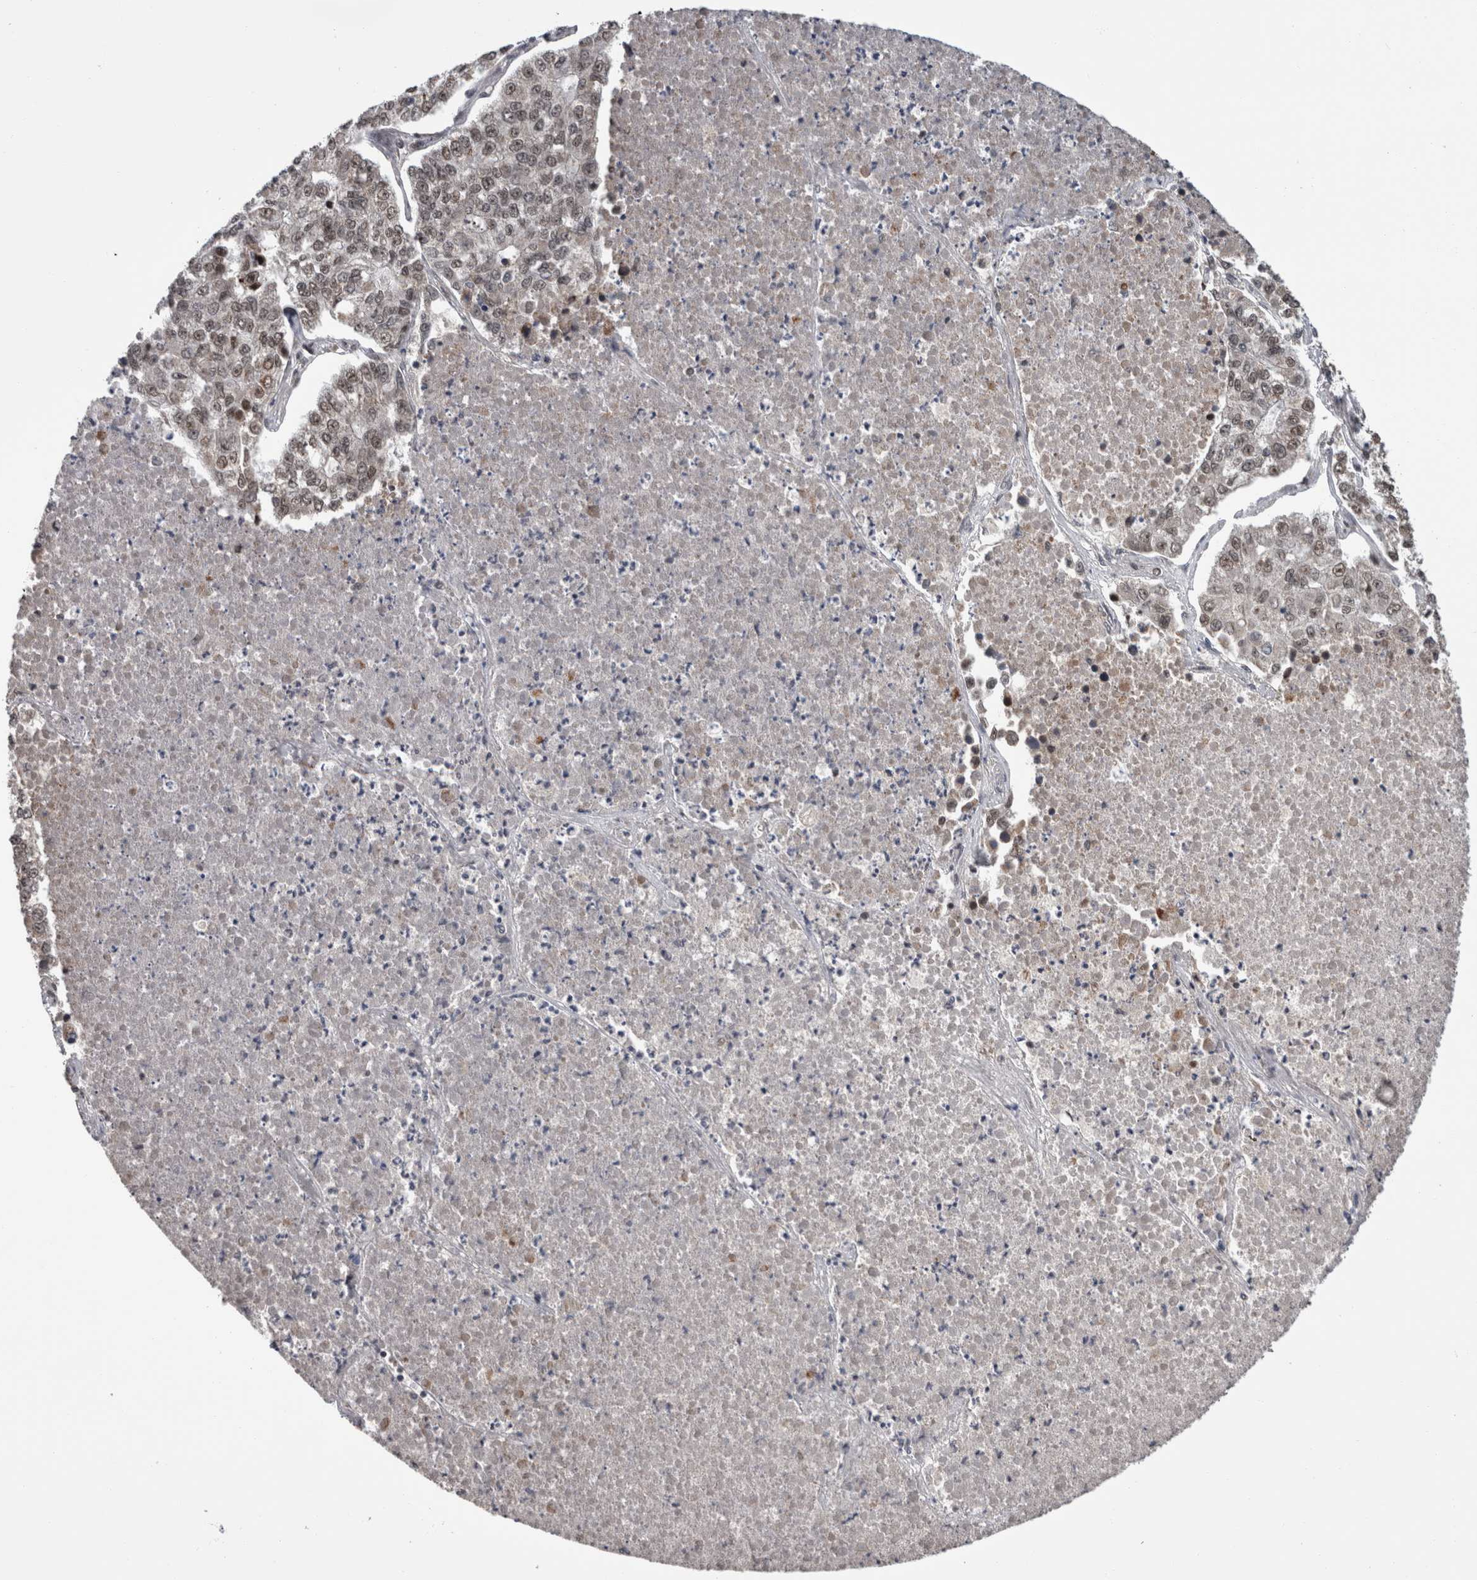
{"staining": {"intensity": "weak", "quantity": ">75%", "location": "nuclear"}, "tissue": "lung cancer", "cell_type": "Tumor cells", "image_type": "cancer", "snomed": [{"axis": "morphology", "description": "Adenocarcinoma, NOS"}, {"axis": "topography", "description": "Lung"}], "caption": "Immunohistochemical staining of human lung adenocarcinoma demonstrates weak nuclear protein staining in about >75% of tumor cells.", "gene": "CPSF2", "patient": {"sex": "male", "age": 49}}